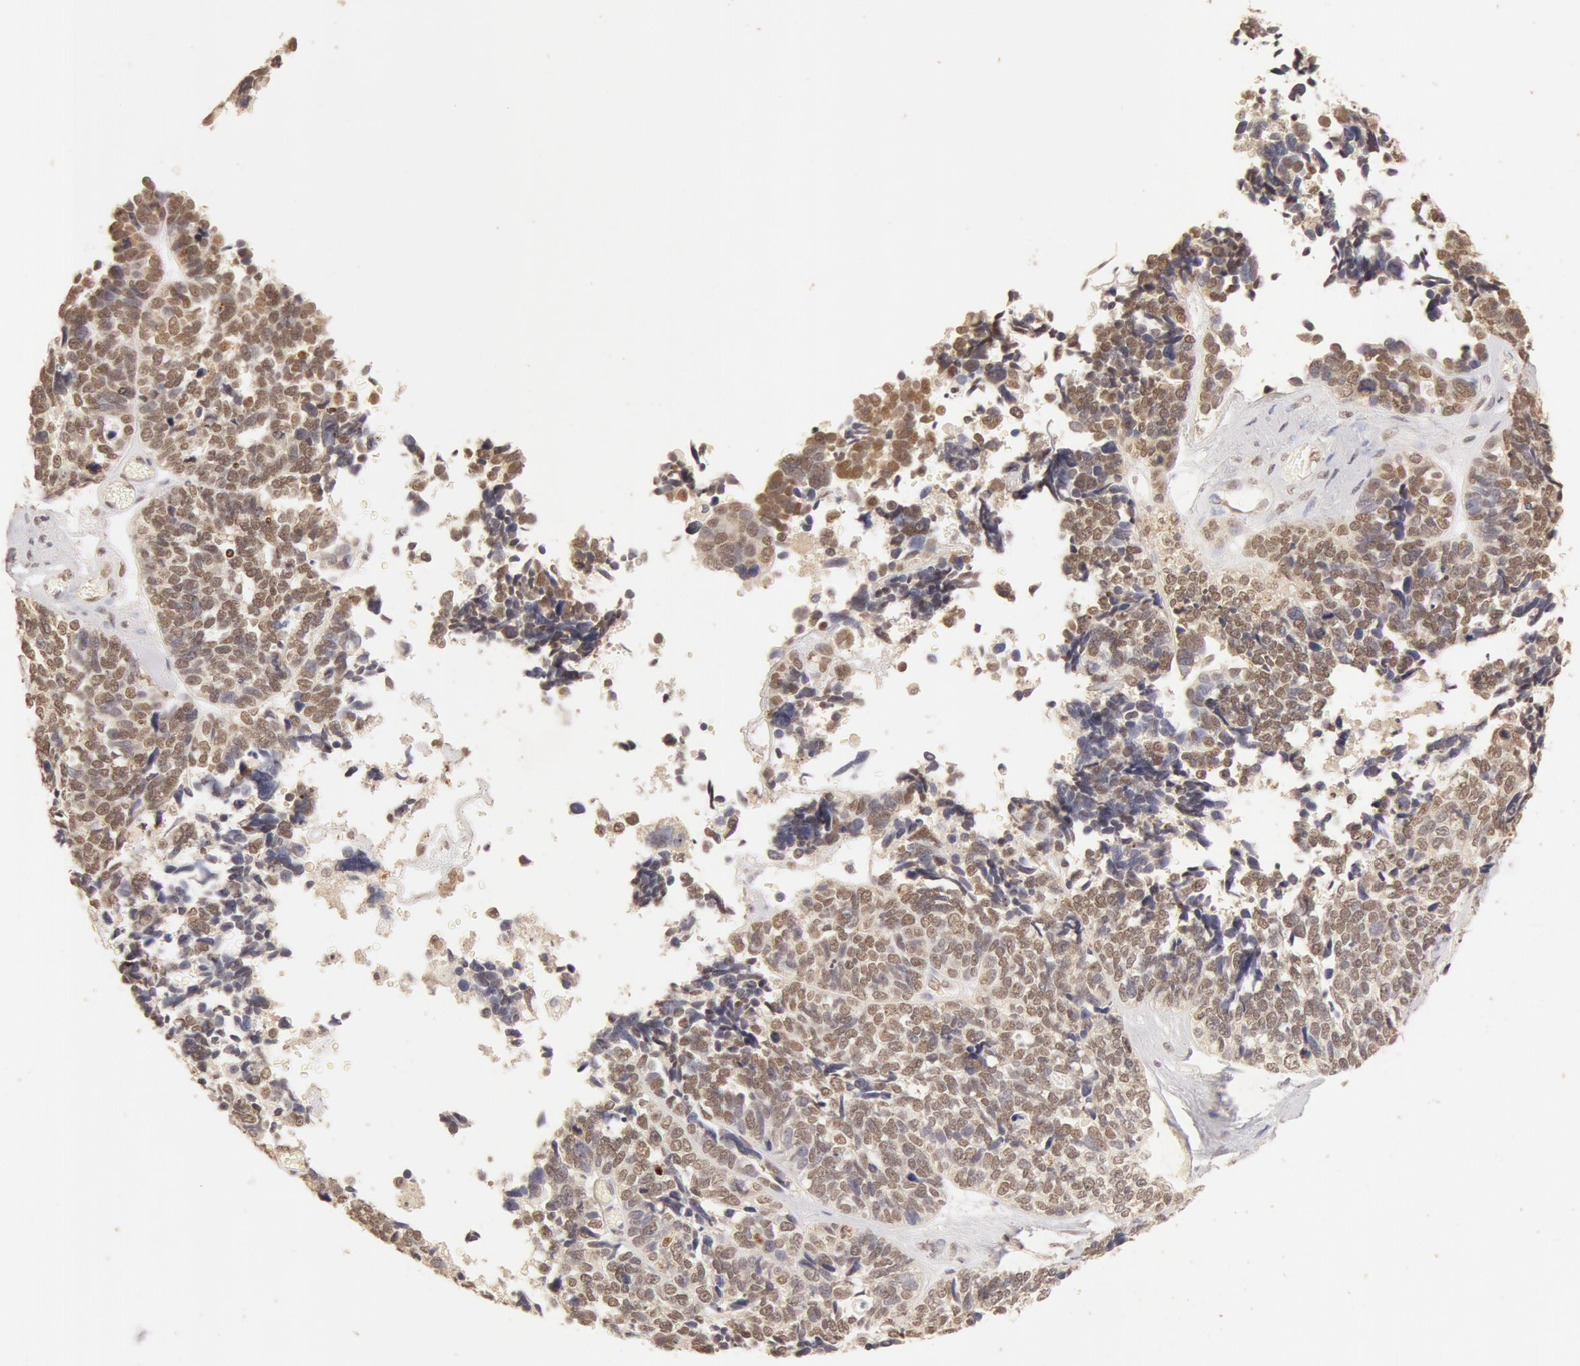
{"staining": {"intensity": "weak", "quantity": ">75%", "location": "cytoplasmic/membranous,nuclear"}, "tissue": "ovarian cancer", "cell_type": "Tumor cells", "image_type": "cancer", "snomed": [{"axis": "morphology", "description": "Cystadenocarcinoma, serous, NOS"}, {"axis": "topography", "description": "Ovary"}], "caption": "Weak cytoplasmic/membranous and nuclear protein staining is seen in approximately >75% of tumor cells in serous cystadenocarcinoma (ovarian).", "gene": "SNRNP70", "patient": {"sex": "female", "age": 77}}